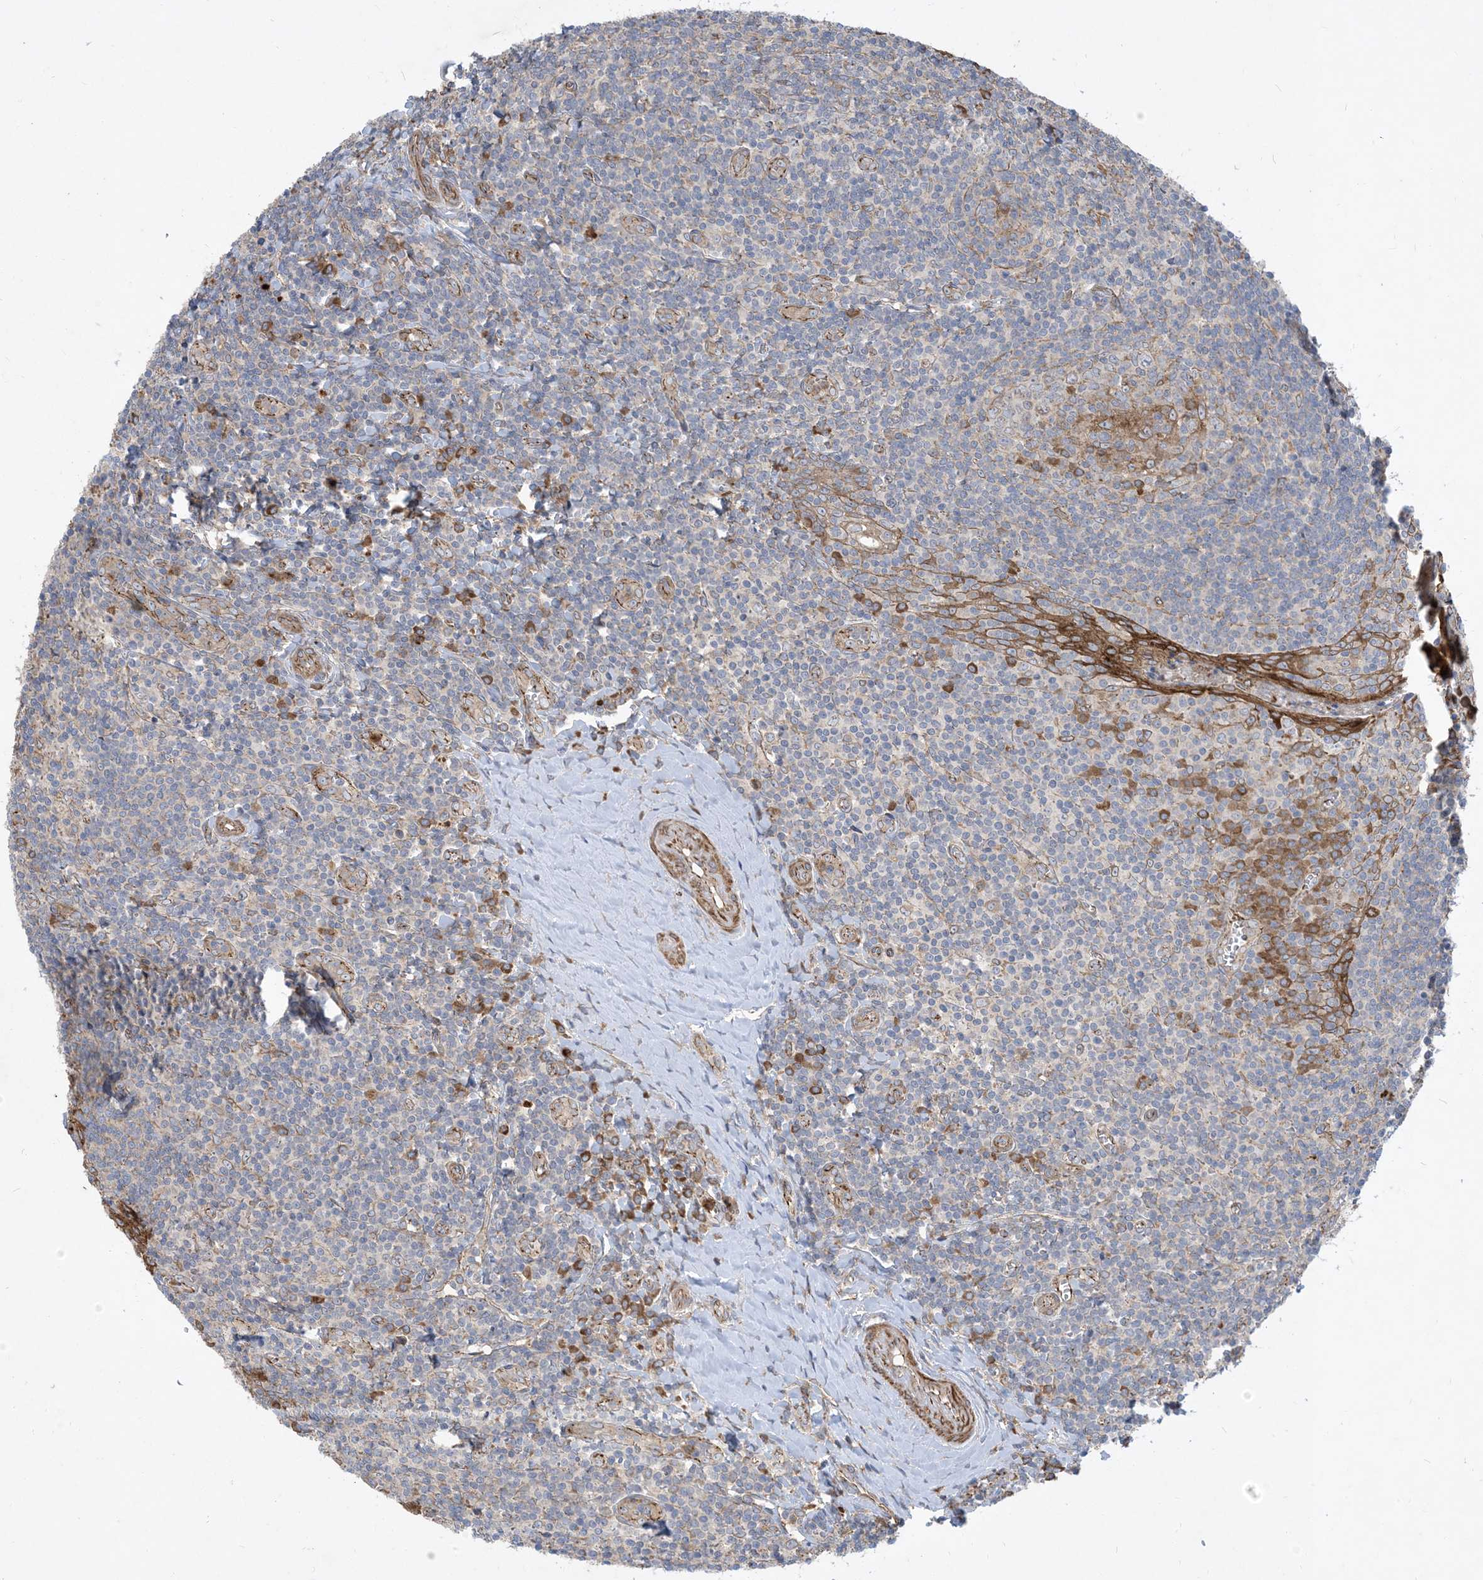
{"staining": {"intensity": "moderate", "quantity": "<25%", "location": "cytoplasmic/membranous"}, "tissue": "tonsil", "cell_type": "Germinal center cells", "image_type": "normal", "snomed": [{"axis": "morphology", "description": "Normal tissue, NOS"}, {"axis": "topography", "description": "Tonsil"}], "caption": "Human tonsil stained for a protein (brown) demonstrates moderate cytoplasmic/membranous positive positivity in approximately <25% of germinal center cells.", "gene": "OTOP1", "patient": {"sex": "male", "age": 27}}